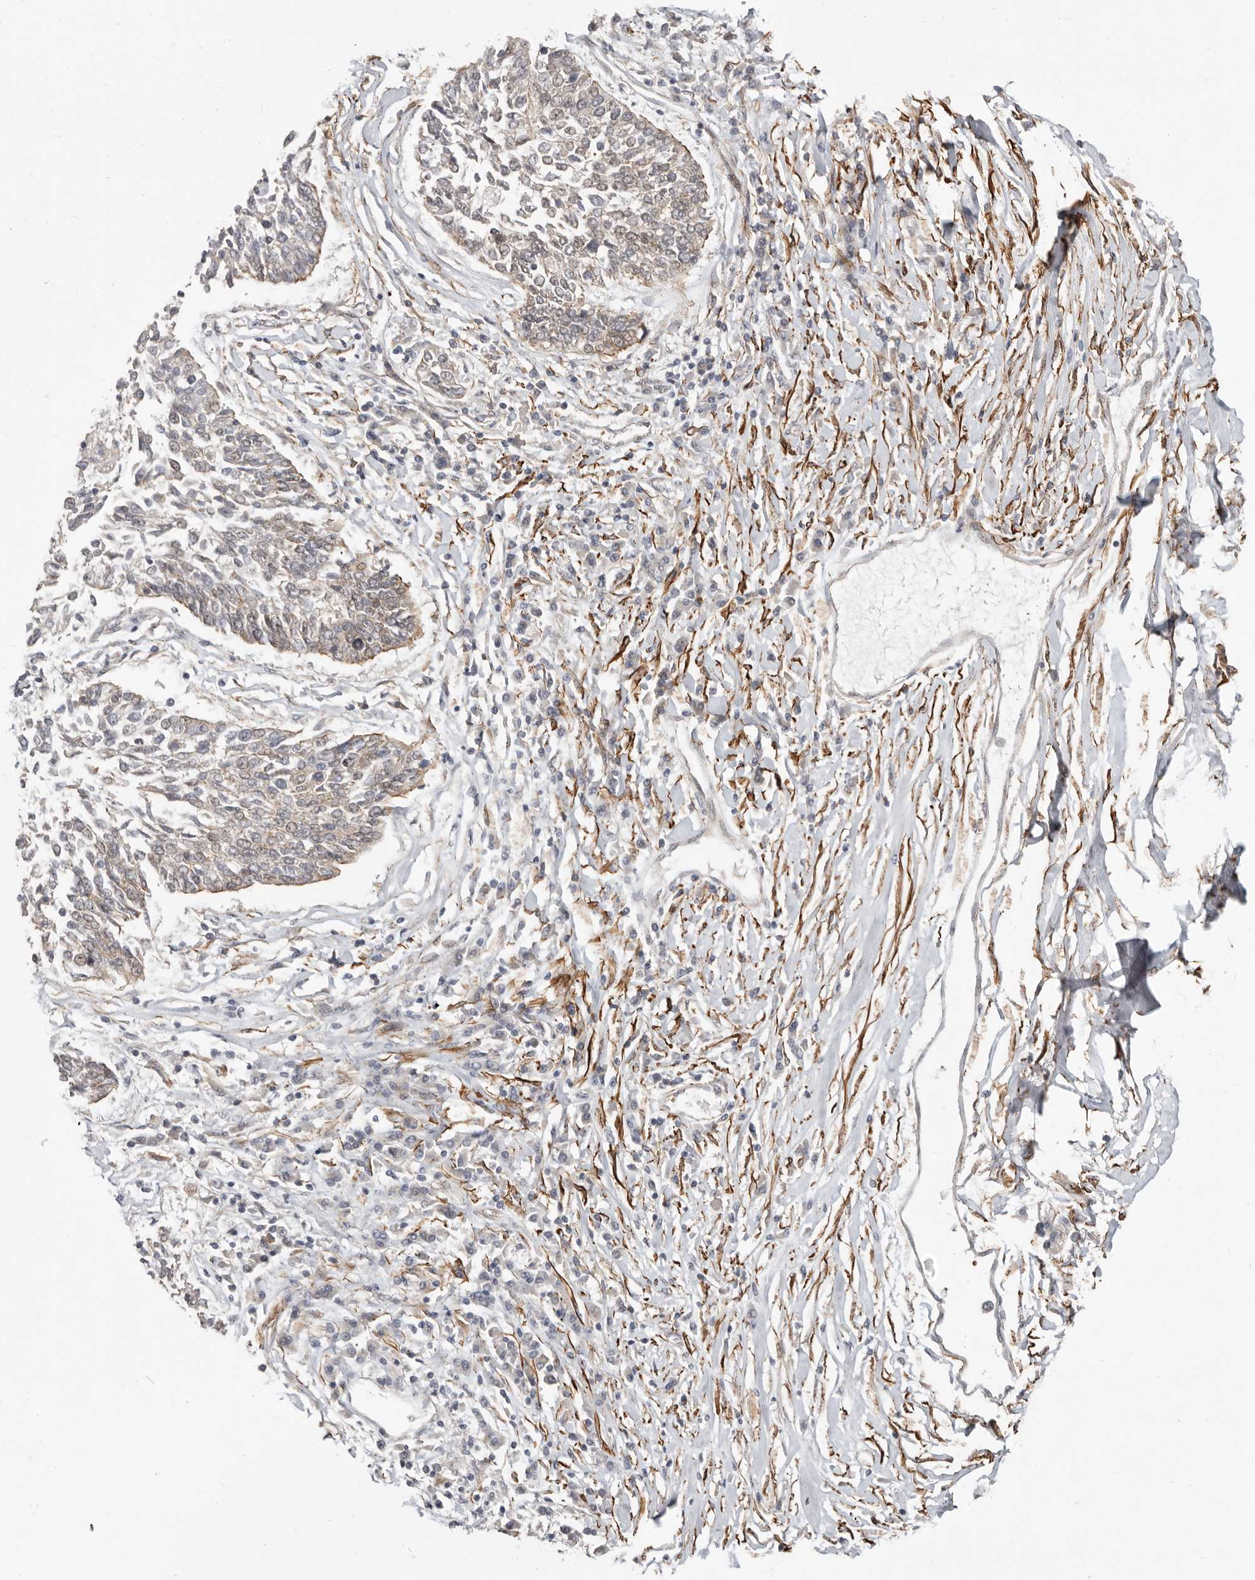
{"staining": {"intensity": "weak", "quantity": "<25%", "location": "cytoplasmic/membranous"}, "tissue": "lung cancer", "cell_type": "Tumor cells", "image_type": "cancer", "snomed": [{"axis": "morphology", "description": "Normal tissue, NOS"}, {"axis": "morphology", "description": "Squamous cell carcinoma, NOS"}, {"axis": "topography", "description": "Cartilage tissue"}, {"axis": "topography", "description": "Bronchus"}, {"axis": "topography", "description": "Lung"}, {"axis": "topography", "description": "Peripheral nerve tissue"}], "caption": "Lung cancer (squamous cell carcinoma) was stained to show a protein in brown. There is no significant positivity in tumor cells.", "gene": "SZT2", "patient": {"sex": "female", "age": 49}}